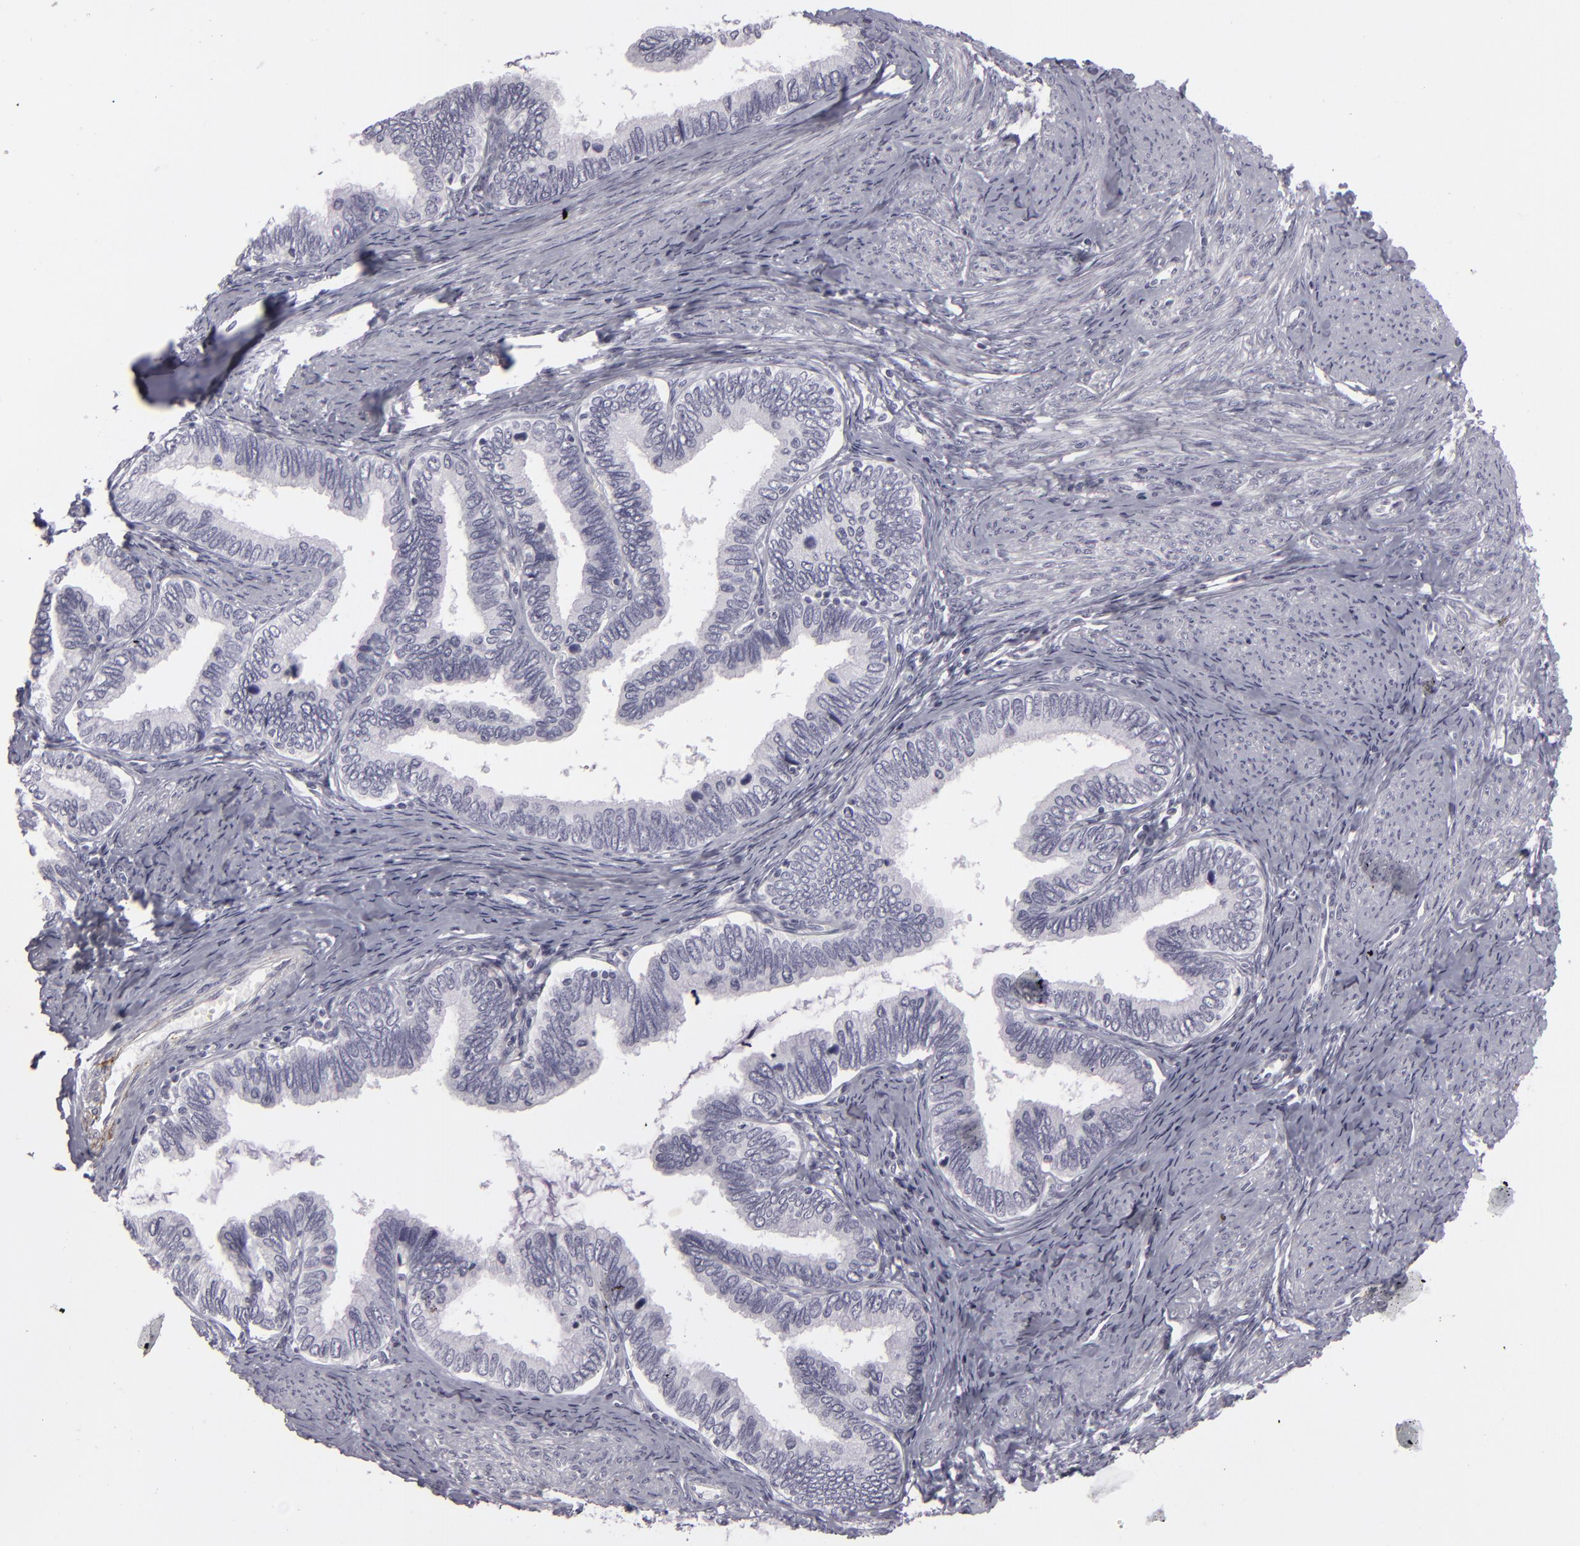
{"staining": {"intensity": "negative", "quantity": "none", "location": "none"}, "tissue": "cervical cancer", "cell_type": "Tumor cells", "image_type": "cancer", "snomed": [{"axis": "morphology", "description": "Adenocarcinoma, NOS"}, {"axis": "topography", "description": "Cervix"}], "caption": "The histopathology image displays no significant positivity in tumor cells of adenocarcinoma (cervical).", "gene": "C9", "patient": {"sex": "female", "age": 49}}